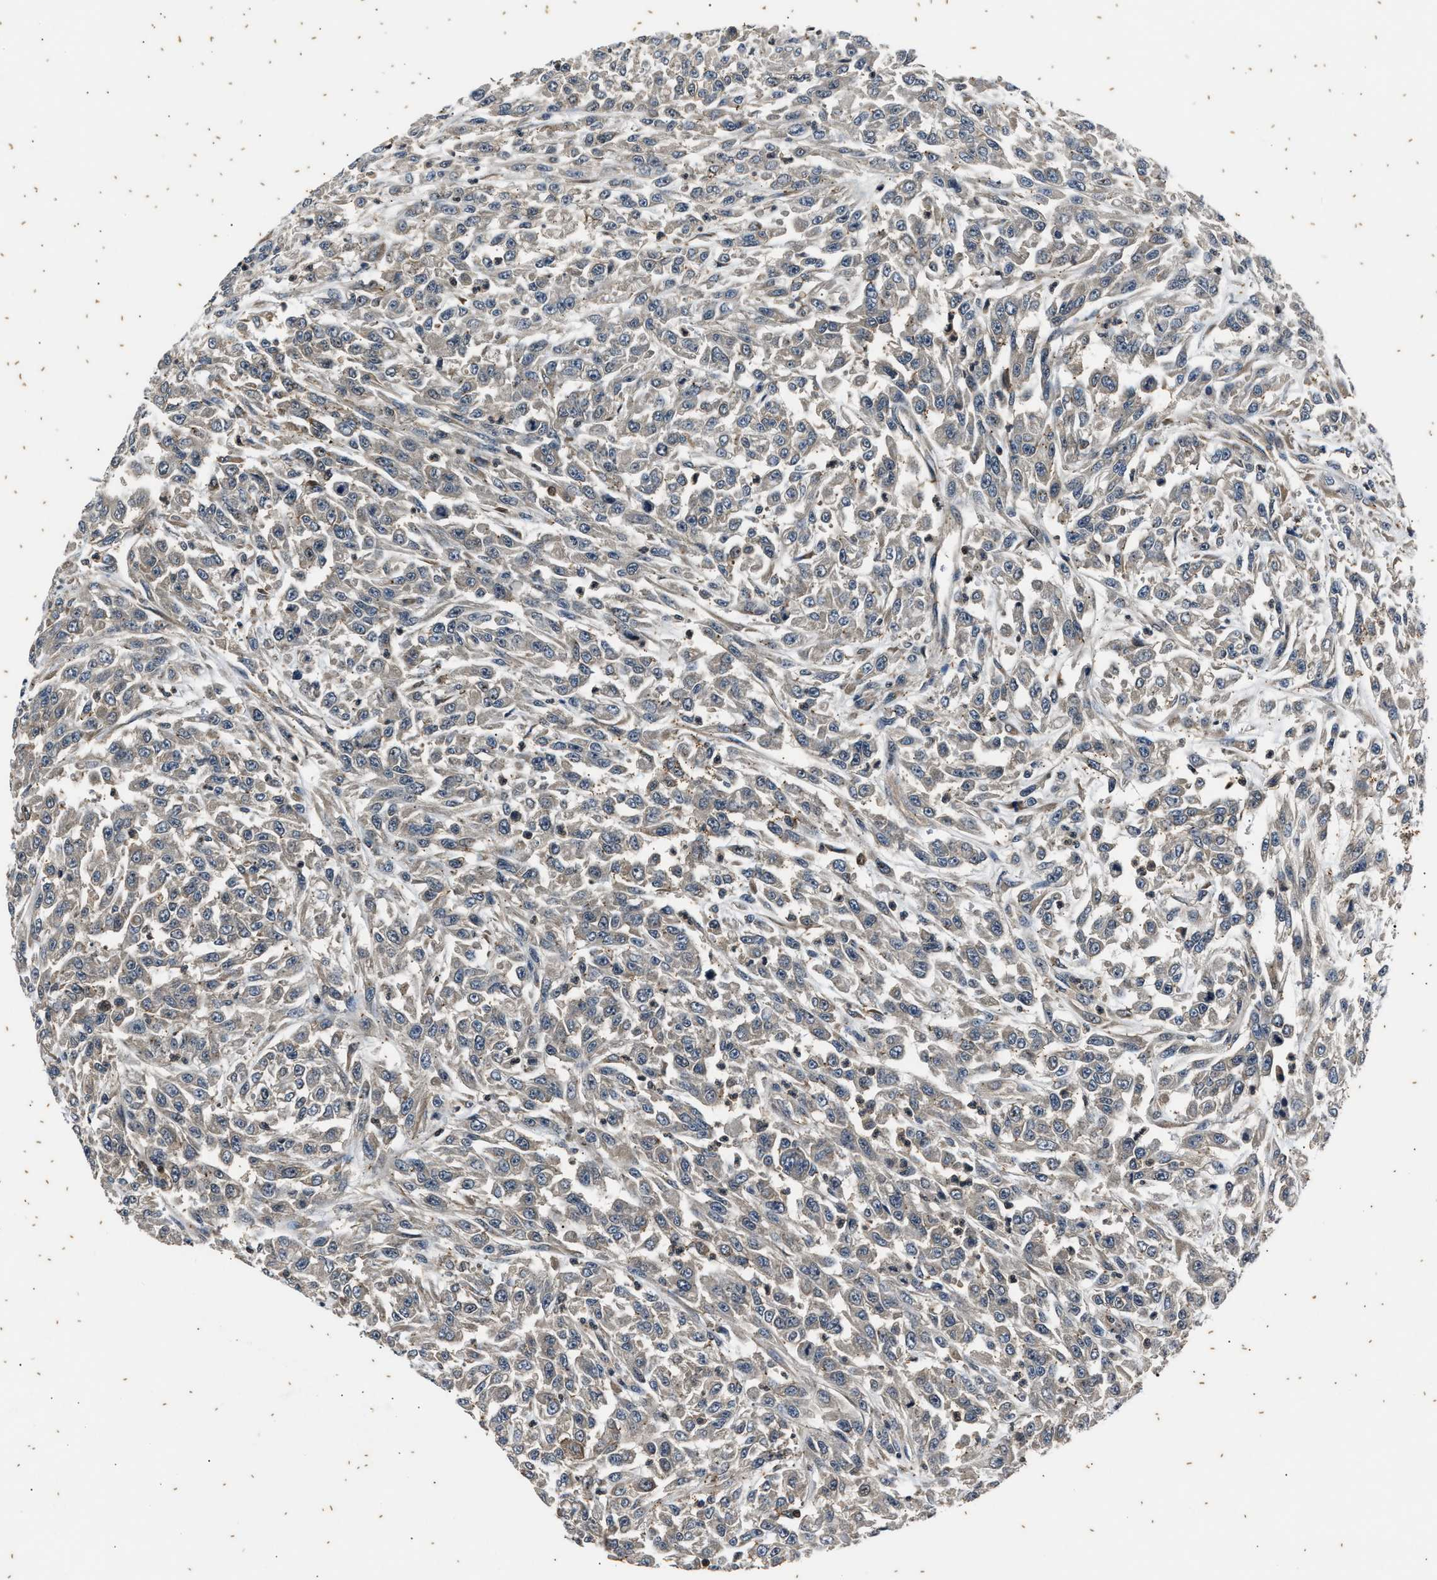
{"staining": {"intensity": "negative", "quantity": "none", "location": "none"}, "tissue": "urothelial cancer", "cell_type": "Tumor cells", "image_type": "cancer", "snomed": [{"axis": "morphology", "description": "Urothelial carcinoma, High grade"}, {"axis": "topography", "description": "Urinary bladder"}], "caption": "This is an IHC image of urothelial cancer. There is no positivity in tumor cells.", "gene": "PTPN7", "patient": {"sex": "male", "age": 46}}